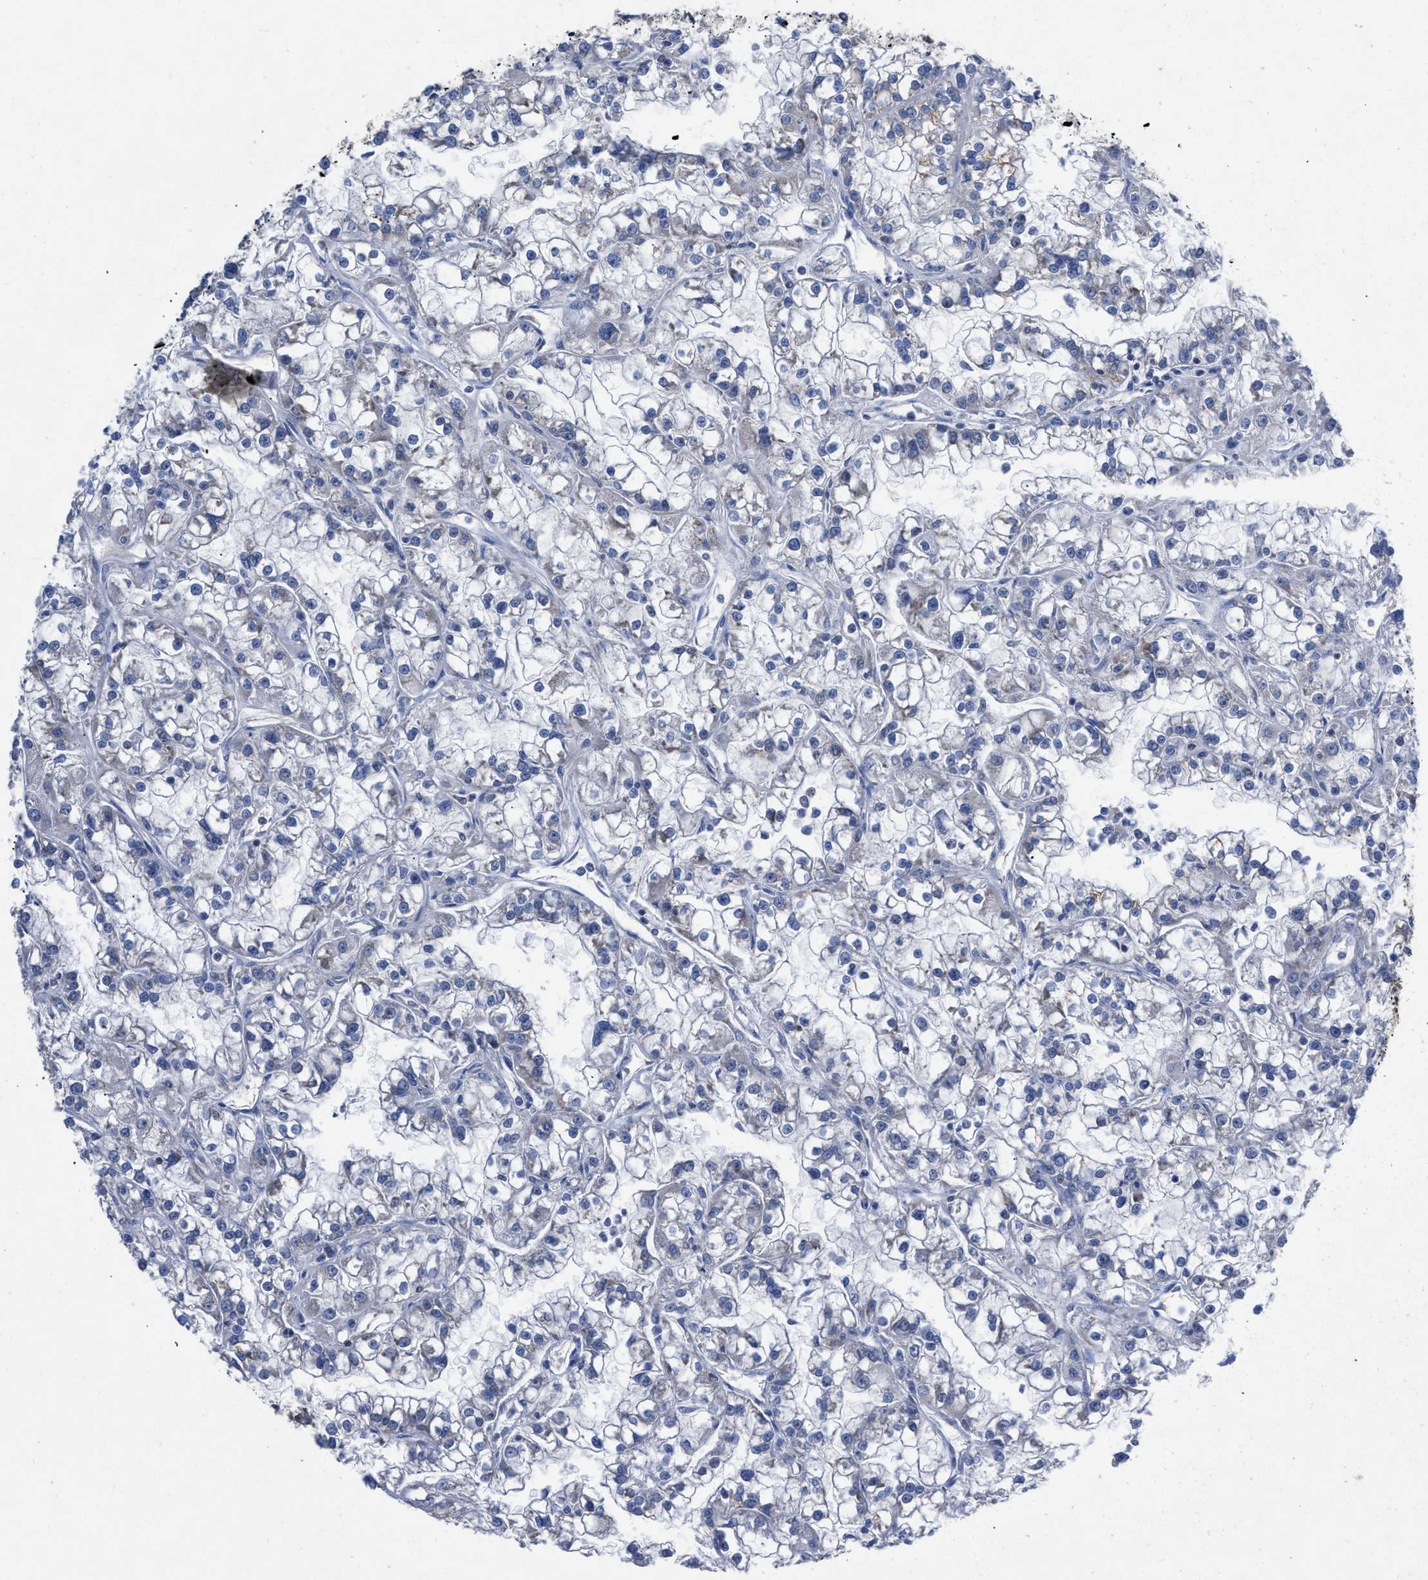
{"staining": {"intensity": "negative", "quantity": "none", "location": "none"}, "tissue": "renal cancer", "cell_type": "Tumor cells", "image_type": "cancer", "snomed": [{"axis": "morphology", "description": "Adenocarcinoma, NOS"}, {"axis": "topography", "description": "Kidney"}], "caption": "This photomicrograph is of renal adenocarcinoma stained with immunohistochemistry to label a protein in brown with the nuclei are counter-stained blue. There is no staining in tumor cells. Brightfield microscopy of IHC stained with DAB (3,3'-diaminobenzidine) (brown) and hematoxylin (blue), captured at high magnification.", "gene": "TMEM131", "patient": {"sex": "female", "age": 52}}